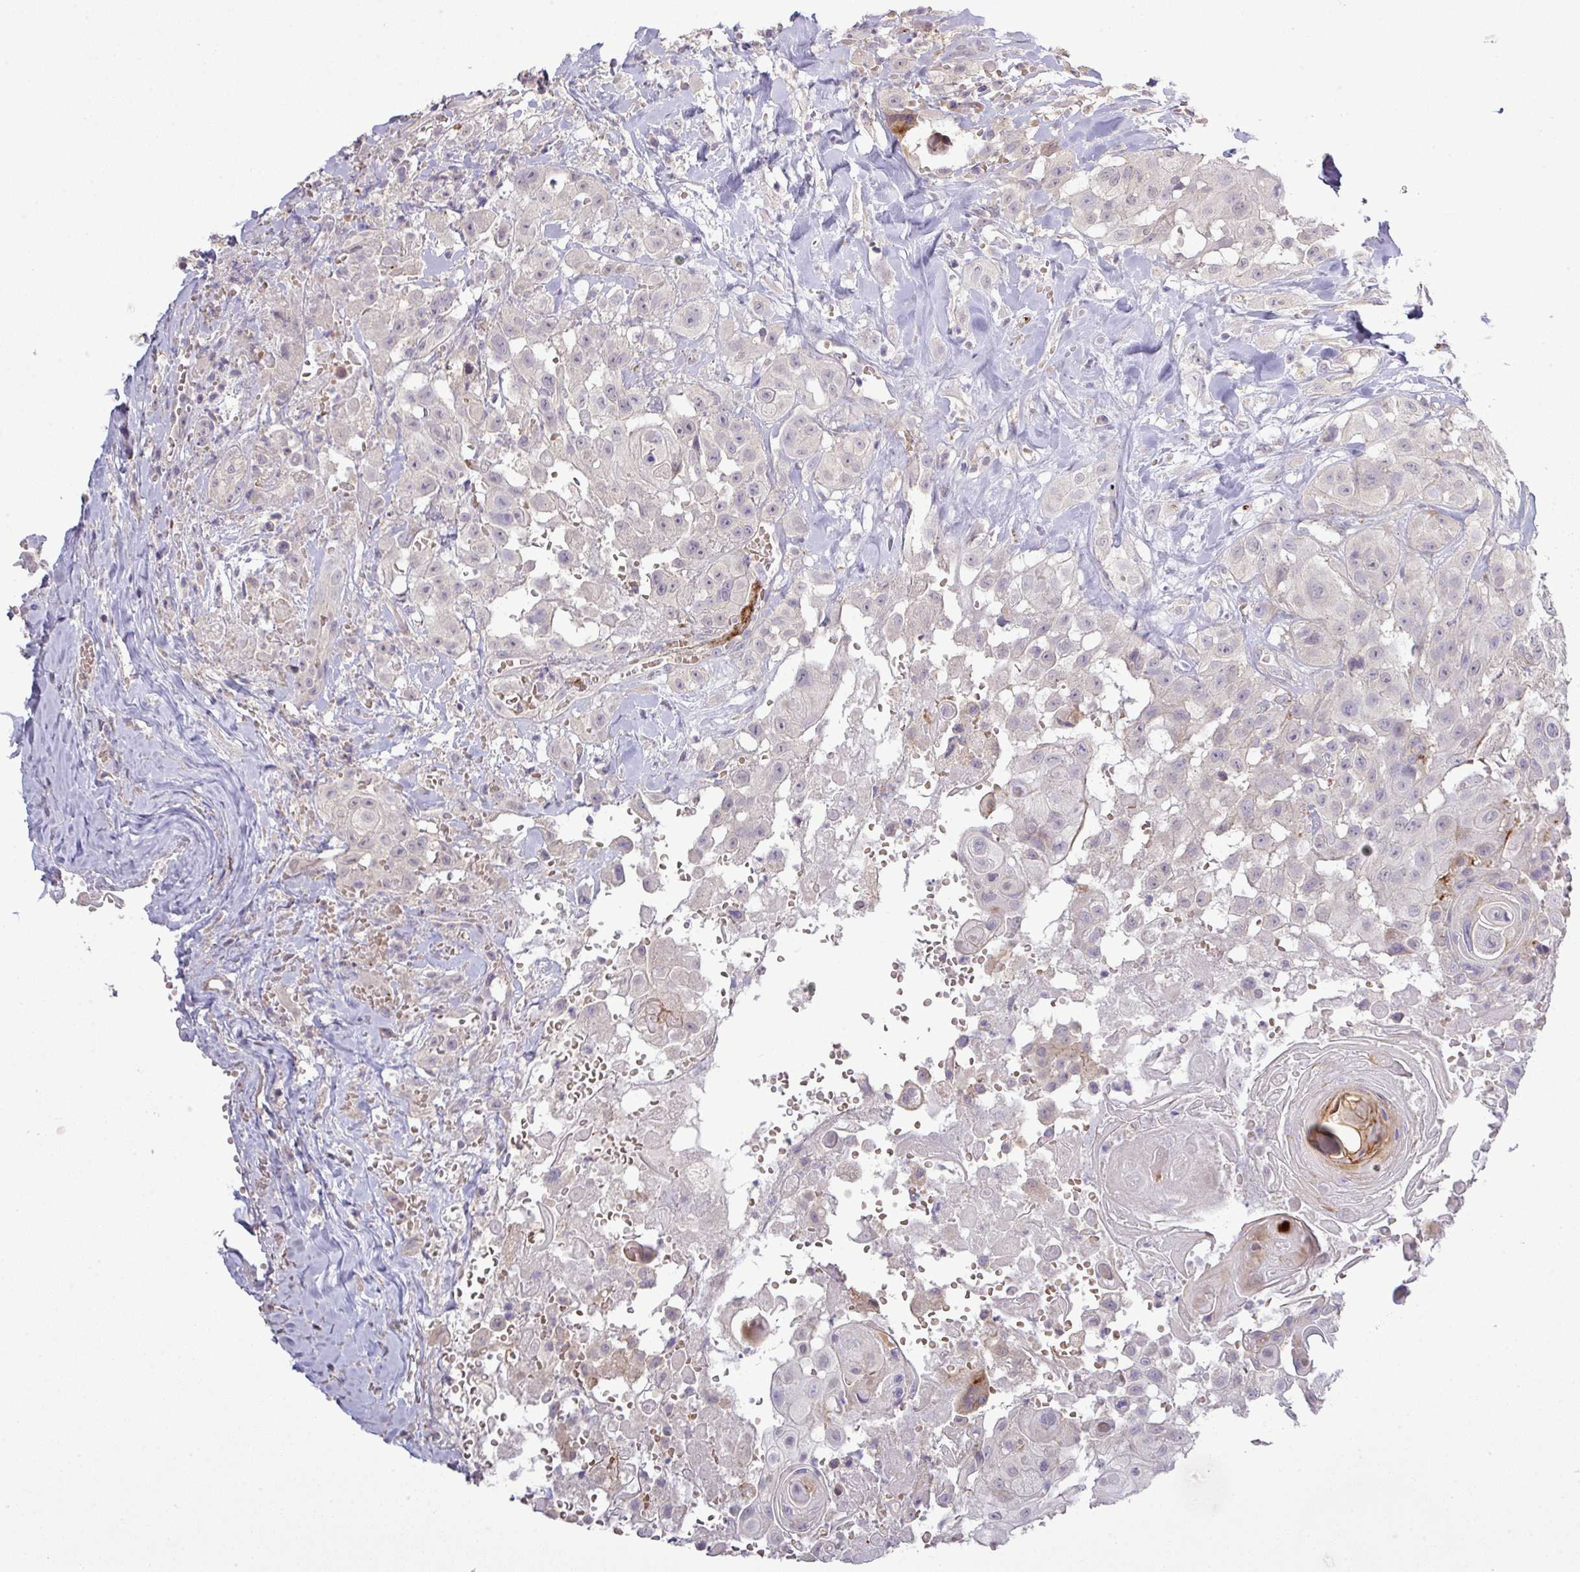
{"staining": {"intensity": "negative", "quantity": "none", "location": "none"}, "tissue": "head and neck cancer", "cell_type": "Tumor cells", "image_type": "cancer", "snomed": [{"axis": "morphology", "description": "Squamous cell carcinoma, NOS"}, {"axis": "topography", "description": "Head-Neck"}], "caption": "Tumor cells show no significant positivity in head and neck squamous cell carcinoma.", "gene": "TPRA1", "patient": {"sex": "male", "age": 83}}